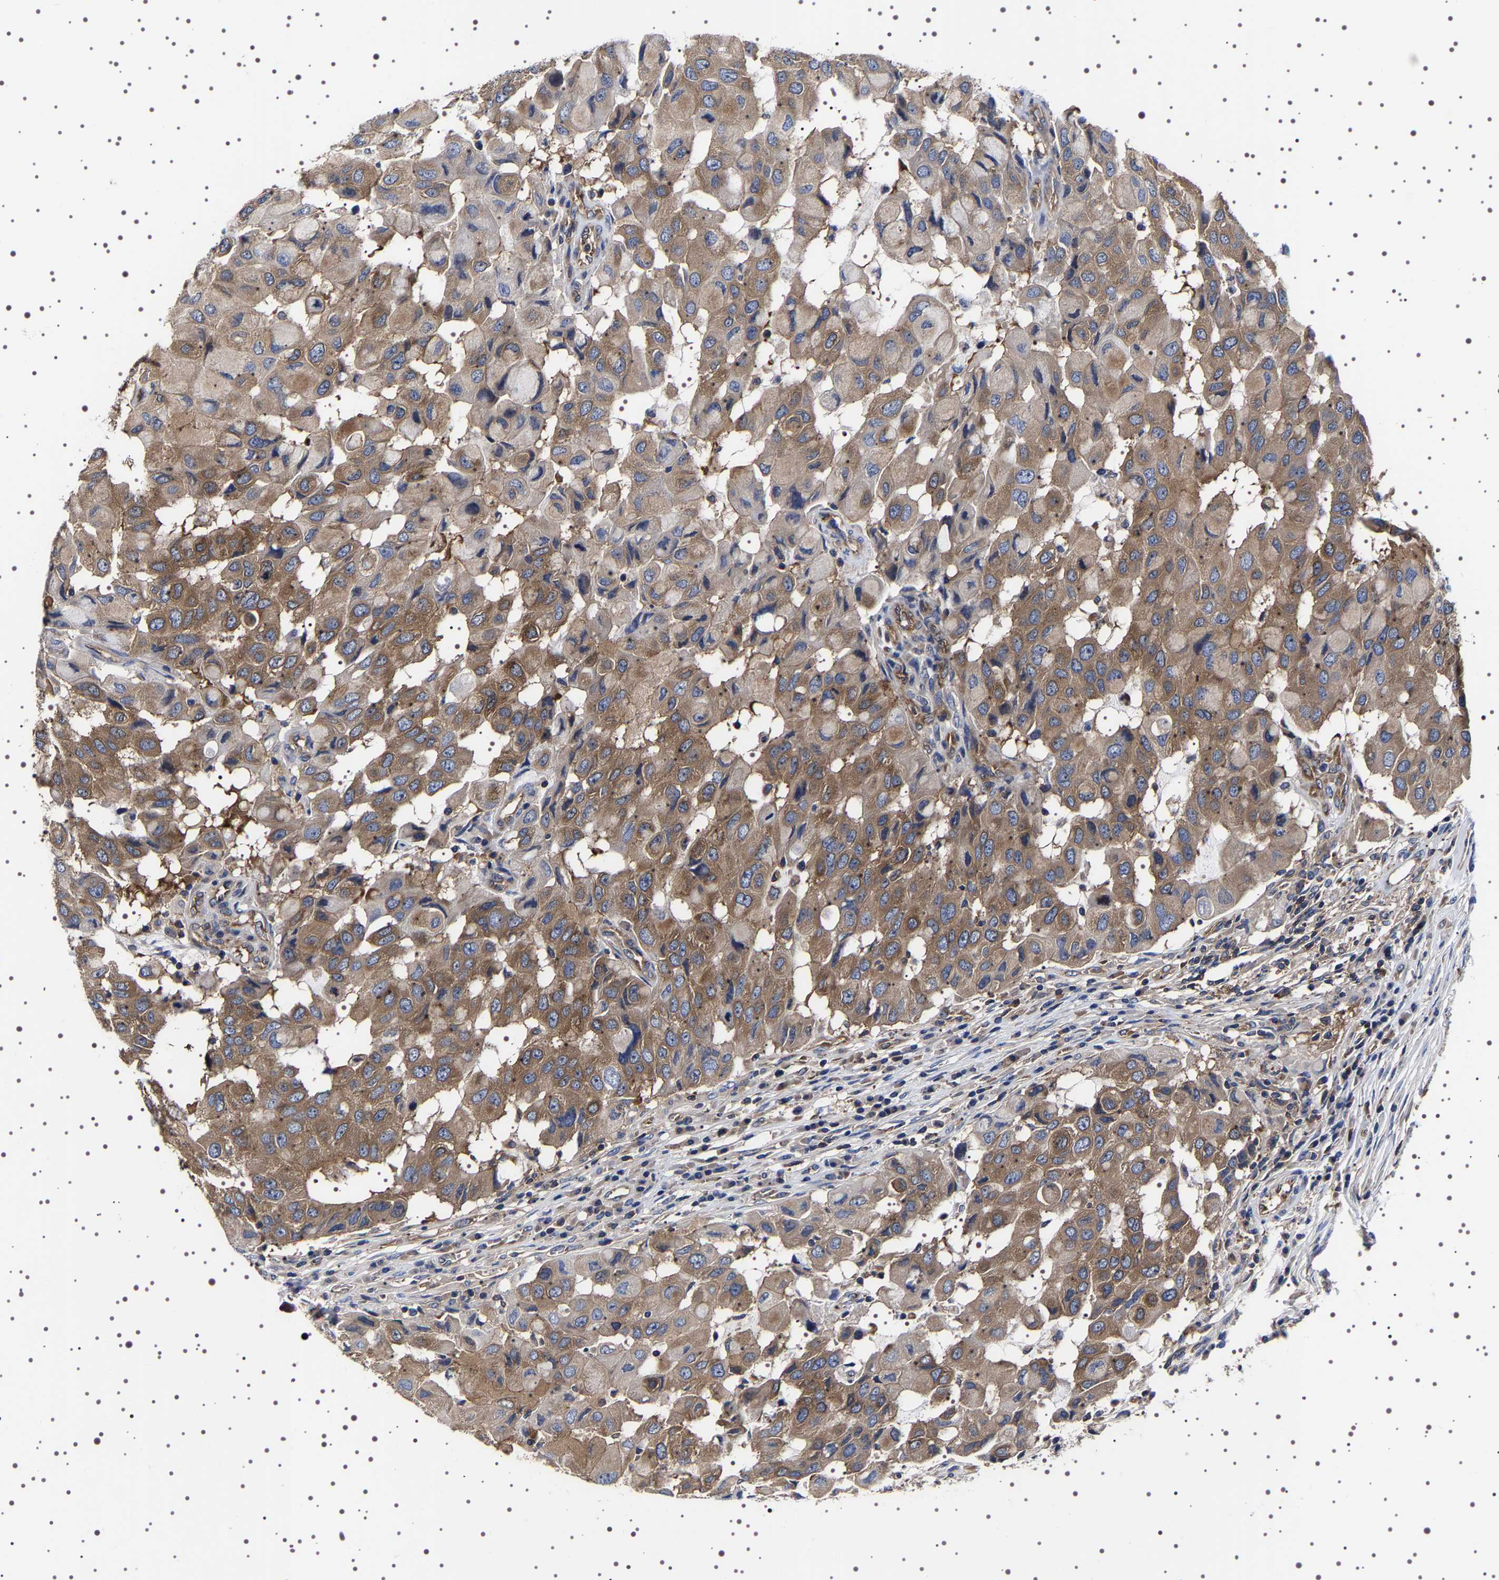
{"staining": {"intensity": "moderate", "quantity": ">75%", "location": "cytoplasmic/membranous"}, "tissue": "breast cancer", "cell_type": "Tumor cells", "image_type": "cancer", "snomed": [{"axis": "morphology", "description": "Duct carcinoma"}, {"axis": "topography", "description": "Breast"}], "caption": "Immunohistochemistry (IHC) staining of breast cancer, which demonstrates medium levels of moderate cytoplasmic/membranous positivity in about >75% of tumor cells indicating moderate cytoplasmic/membranous protein positivity. The staining was performed using DAB (3,3'-diaminobenzidine) (brown) for protein detection and nuclei were counterstained in hematoxylin (blue).", "gene": "DARS1", "patient": {"sex": "female", "age": 27}}